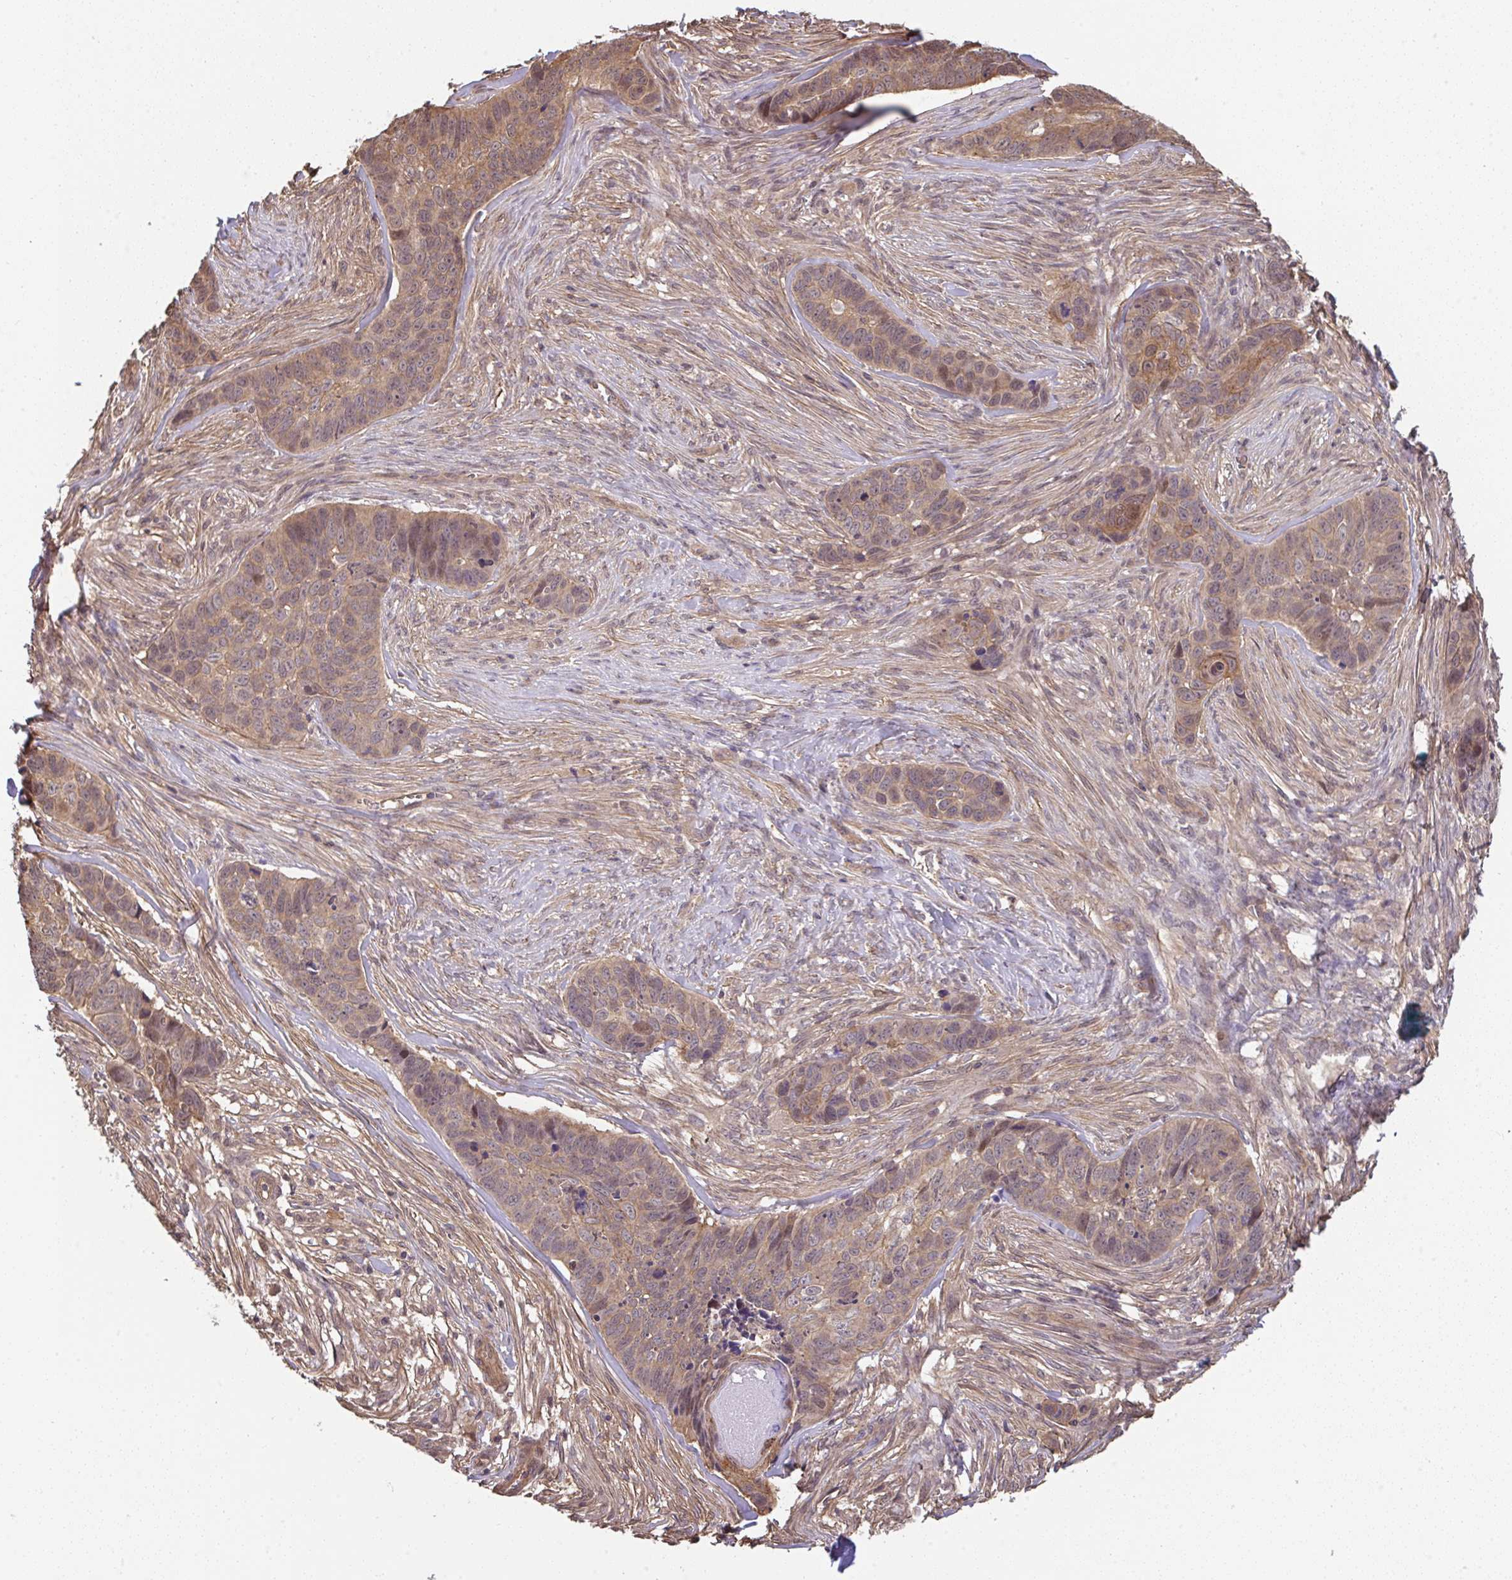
{"staining": {"intensity": "moderate", "quantity": ">75%", "location": "cytoplasmic/membranous,nuclear"}, "tissue": "skin cancer", "cell_type": "Tumor cells", "image_type": "cancer", "snomed": [{"axis": "morphology", "description": "Basal cell carcinoma"}, {"axis": "topography", "description": "Skin"}], "caption": "Approximately >75% of tumor cells in human skin basal cell carcinoma display moderate cytoplasmic/membranous and nuclear protein staining as visualized by brown immunohistochemical staining.", "gene": "ZNF696", "patient": {"sex": "female", "age": 82}}